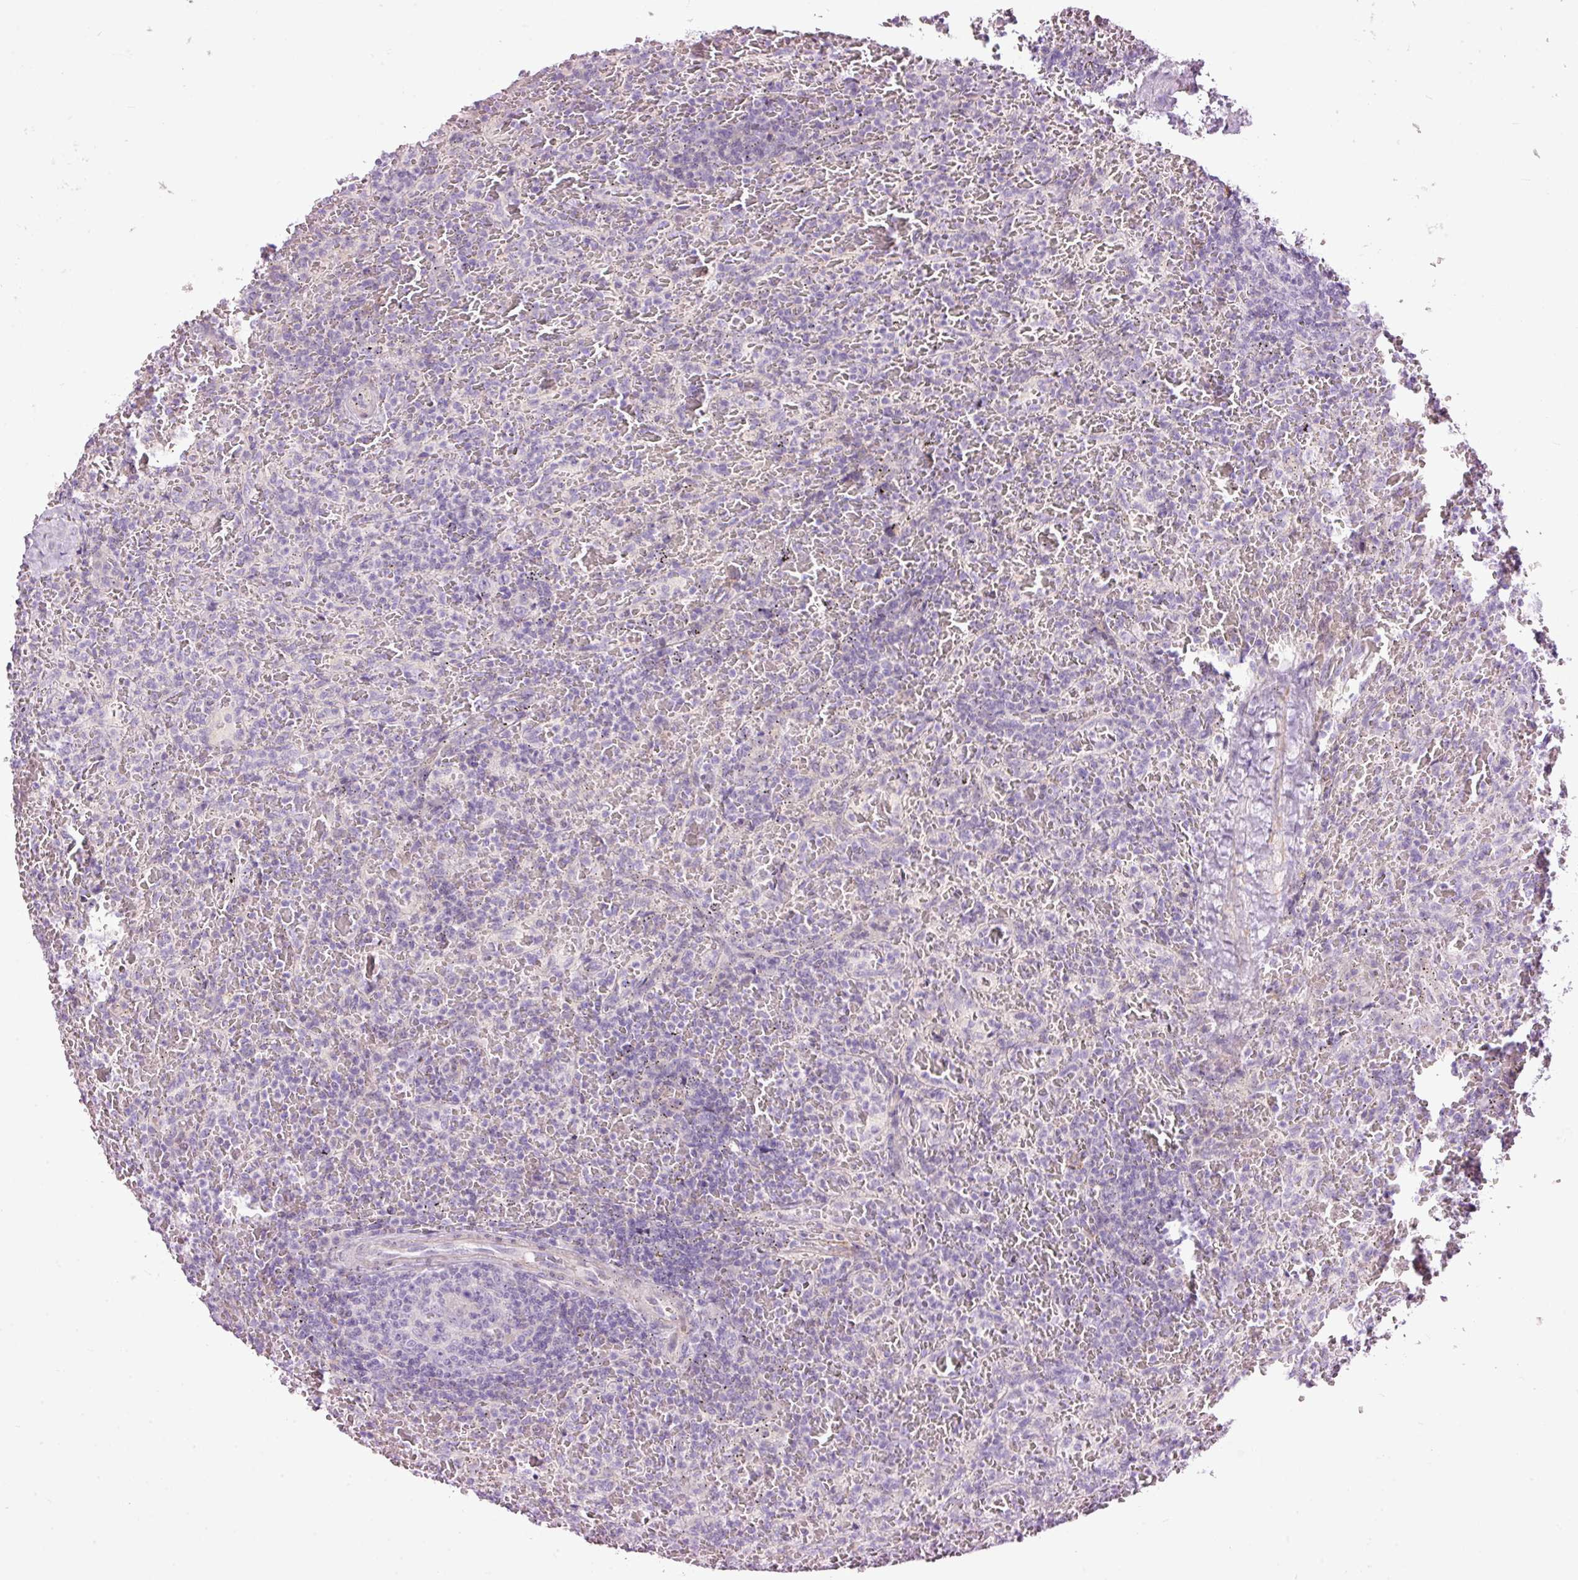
{"staining": {"intensity": "negative", "quantity": "none", "location": "none"}, "tissue": "lymphoma", "cell_type": "Tumor cells", "image_type": "cancer", "snomed": [{"axis": "morphology", "description": "Malignant lymphoma, non-Hodgkin's type, Low grade"}, {"axis": "topography", "description": "Spleen"}], "caption": "Tumor cells show no significant positivity in lymphoma. The staining was performed using DAB (3,3'-diaminobenzidine) to visualize the protein expression in brown, while the nuclei were stained in blue with hematoxylin (Magnification: 20x).", "gene": "FCRL4", "patient": {"sex": "female", "age": 64}}